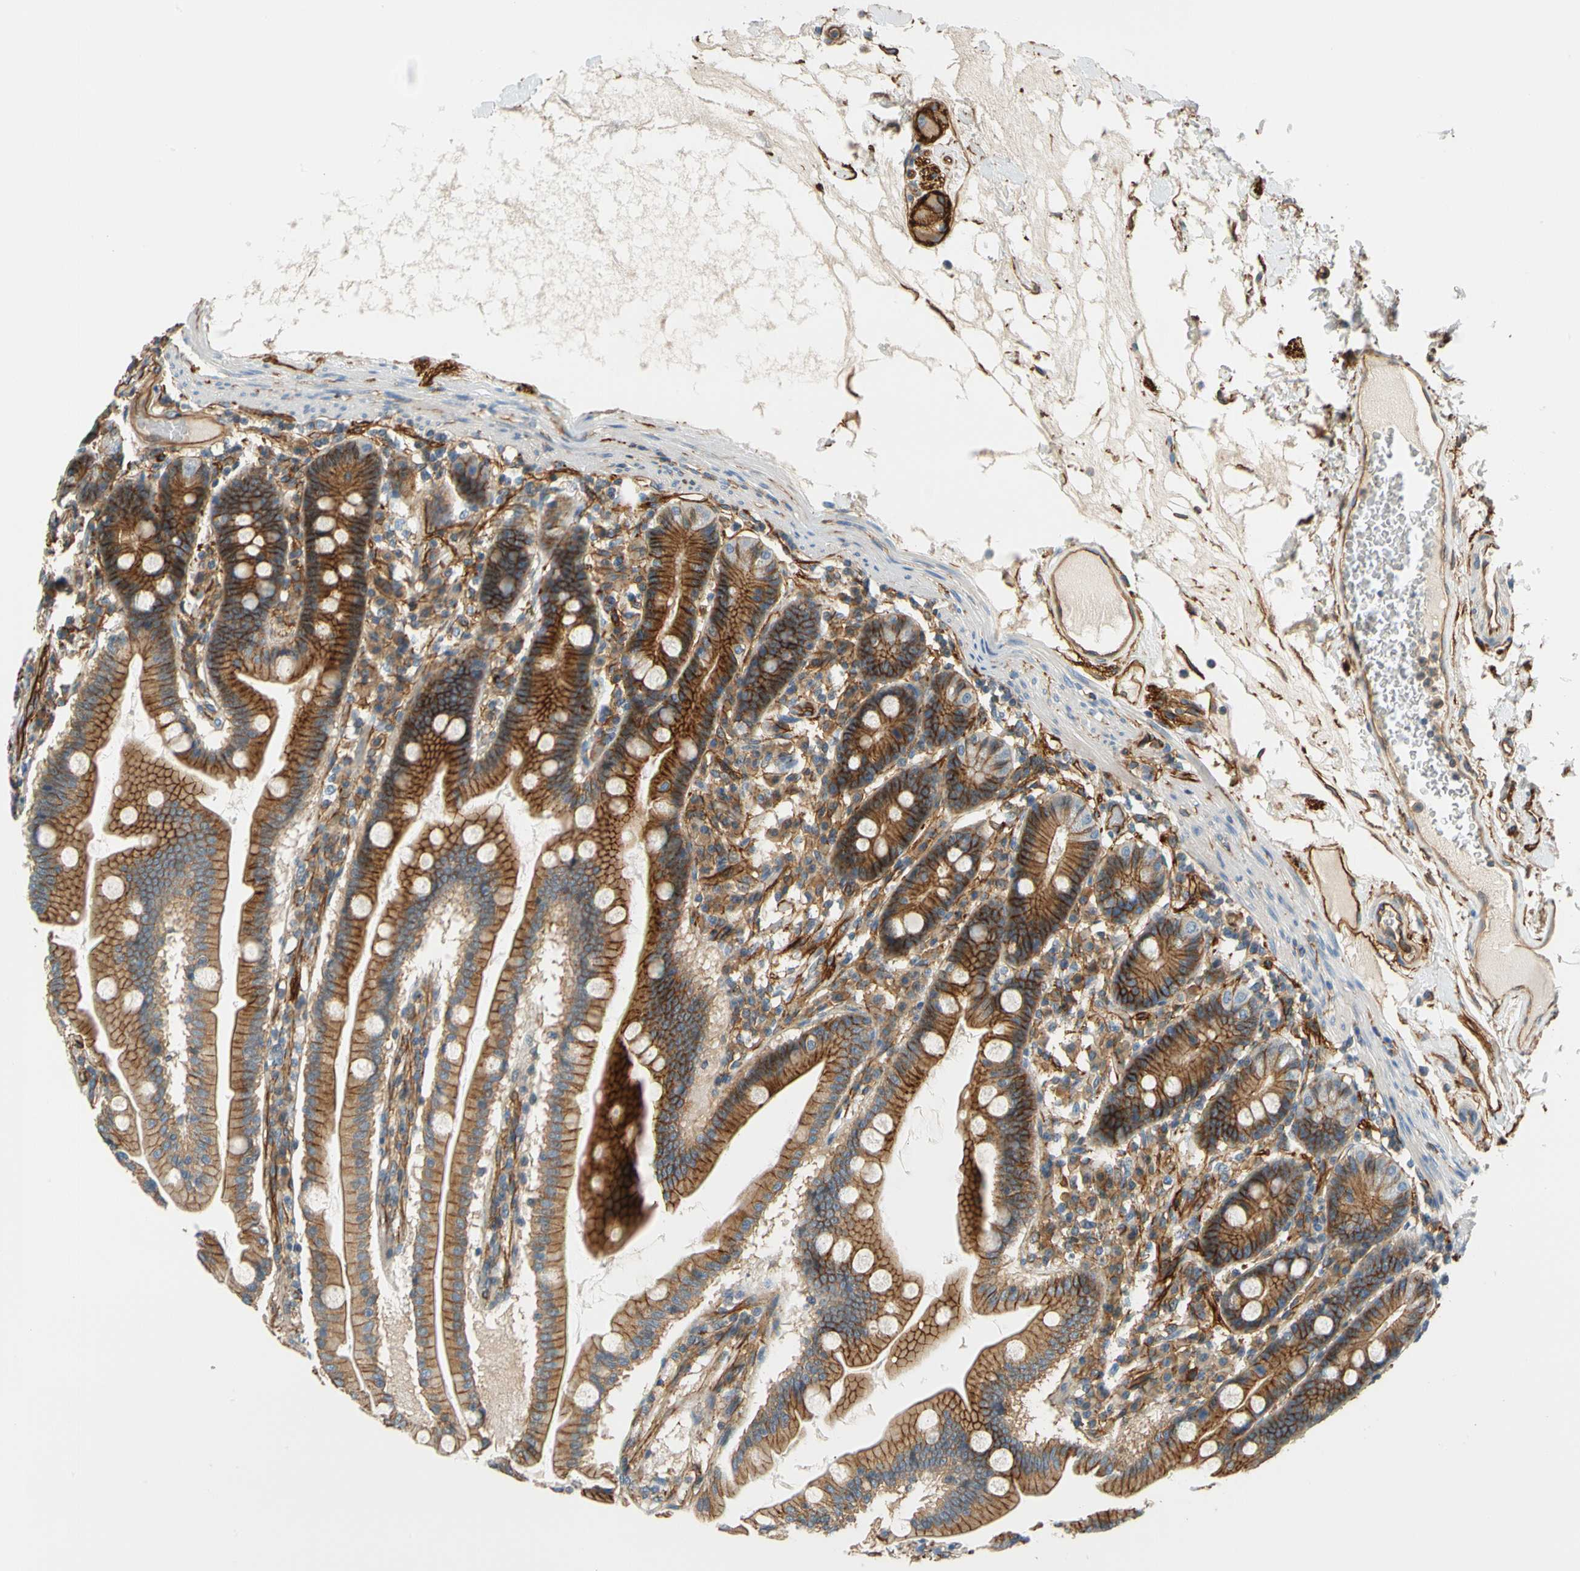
{"staining": {"intensity": "strong", "quantity": ">75%", "location": "cytoplasmic/membranous"}, "tissue": "duodenum", "cell_type": "Glandular cells", "image_type": "normal", "snomed": [{"axis": "morphology", "description": "Normal tissue, NOS"}, {"axis": "topography", "description": "Duodenum"}], "caption": "High-magnification brightfield microscopy of unremarkable duodenum stained with DAB (3,3'-diaminobenzidine) (brown) and counterstained with hematoxylin (blue). glandular cells exhibit strong cytoplasmic/membranous staining is identified in approximately>75% of cells.", "gene": "SPTAN1", "patient": {"sex": "female", "age": 64}}